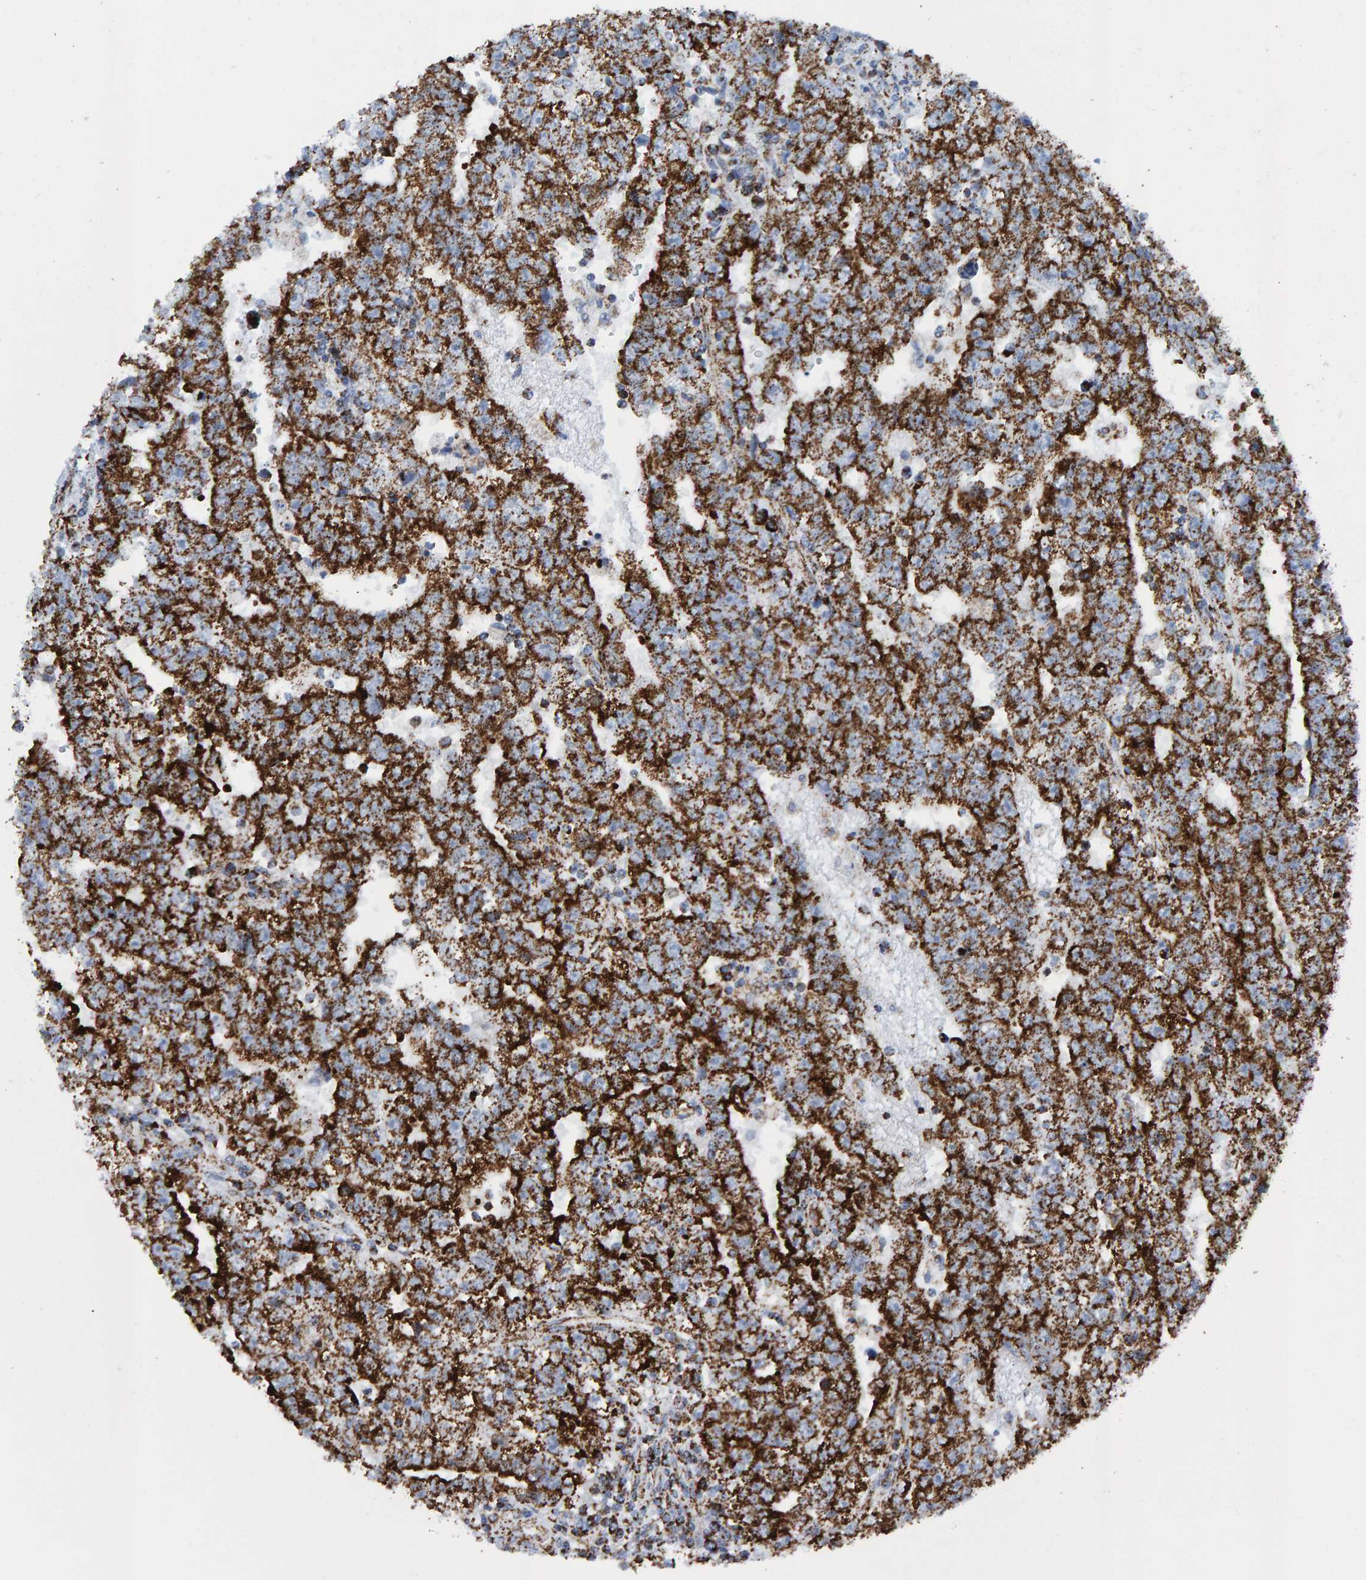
{"staining": {"intensity": "strong", "quantity": ">75%", "location": "cytoplasmic/membranous"}, "tissue": "testis cancer", "cell_type": "Tumor cells", "image_type": "cancer", "snomed": [{"axis": "morphology", "description": "Carcinoma, Embryonal, NOS"}, {"axis": "topography", "description": "Testis"}], "caption": "IHC micrograph of neoplastic tissue: human testis embryonal carcinoma stained using immunohistochemistry displays high levels of strong protein expression localized specifically in the cytoplasmic/membranous of tumor cells, appearing as a cytoplasmic/membranous brown color.", "gene": "ENSG00000262660", "patient": {"sex": "male", "age": 25}}